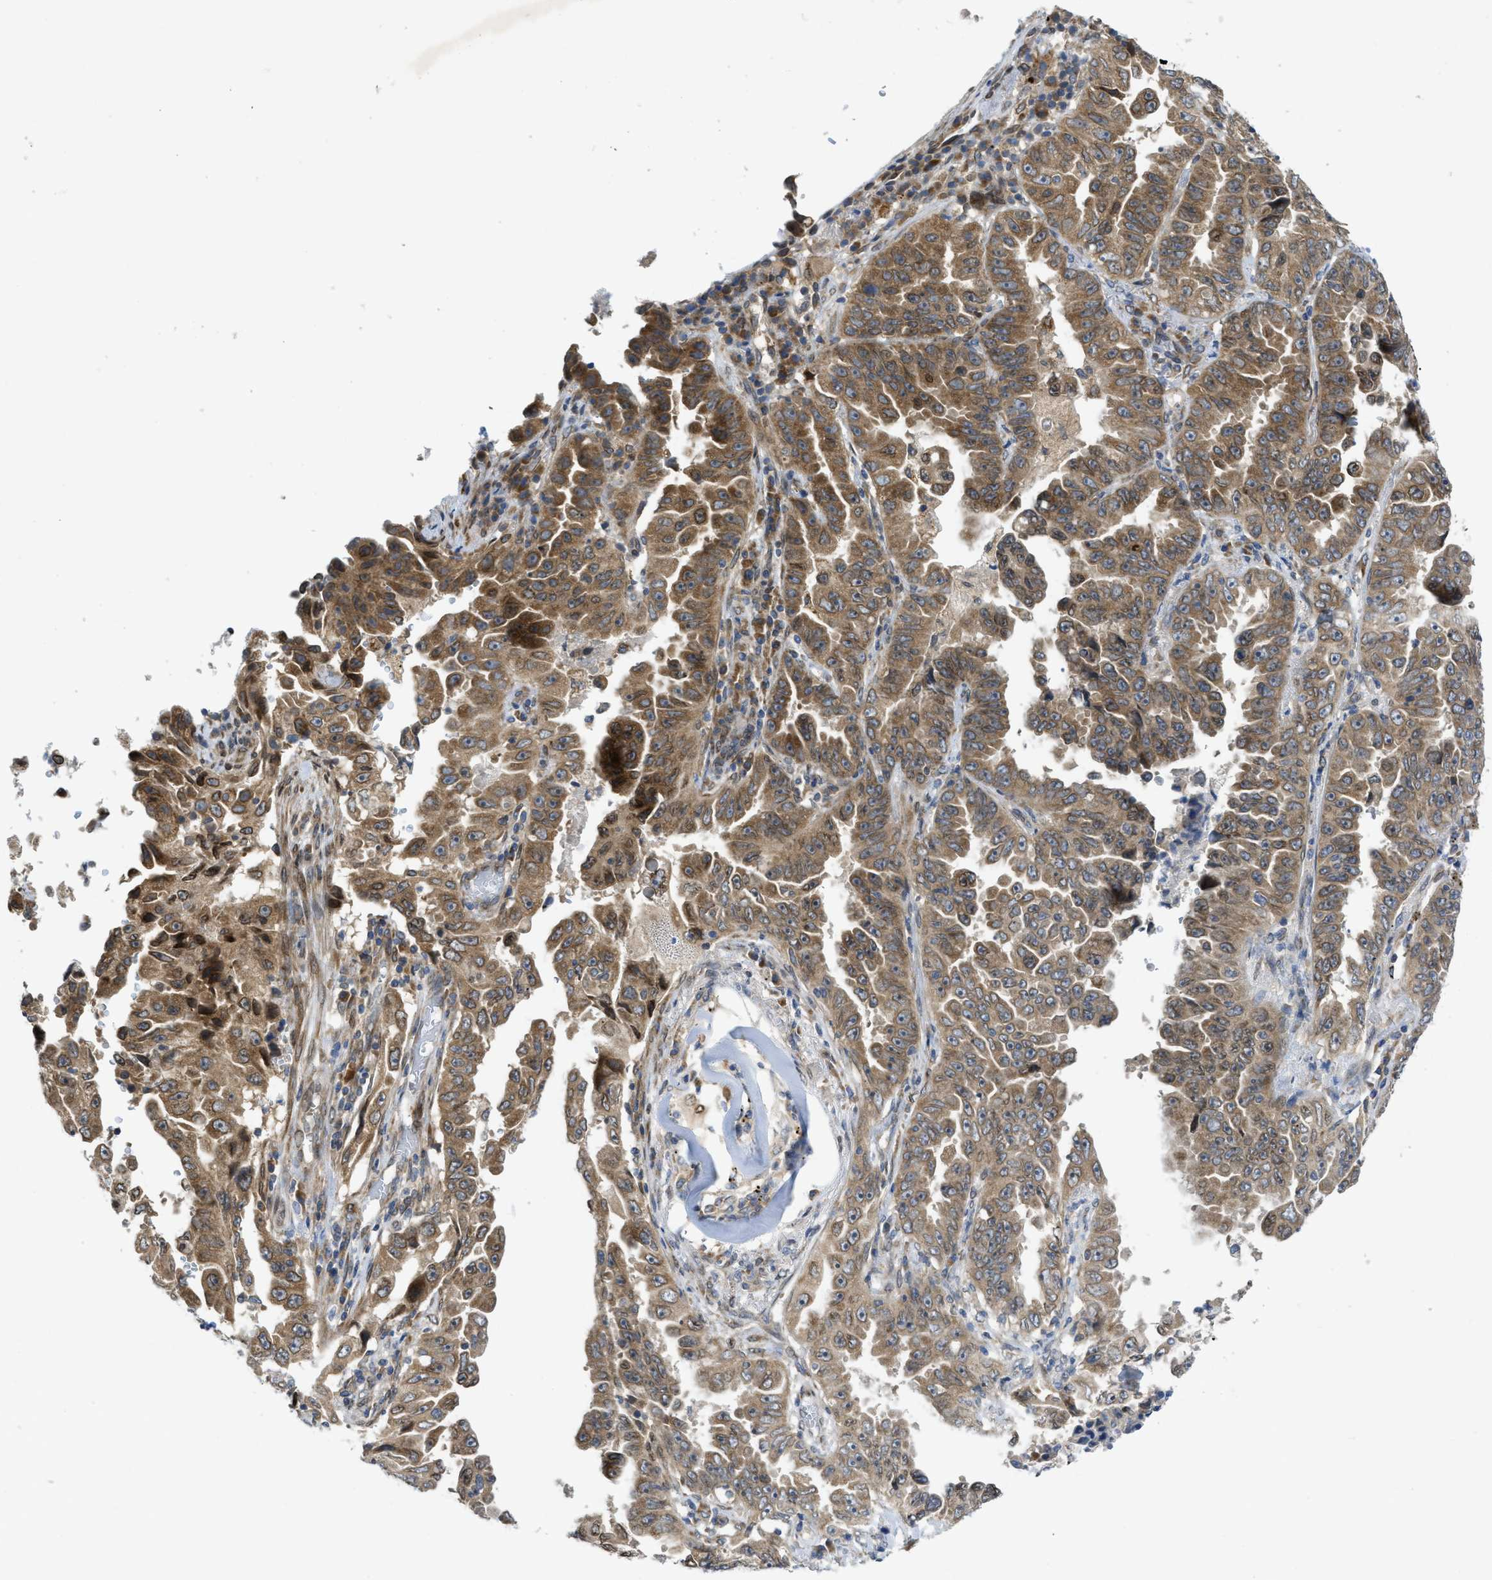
{"staining": {"intensity": "moderate", "quantity": ">75%", "location": "cytoplasmic/membranous"}, "tissue": "lung cancer", "cell_type": "Tumor cells", "image_type": "cancer", "snomed": [{"axis": "morphology", "description": "Adenocarcinoma, NOS"}, {"axis": "topography", "description": "Lung"}], "caption": "A photomicrograph showing moderate cytoplasmic/membranous staining in about >75% of tumor cells in lung cancer (adenocarcinoma), as visualized by brown immunohistochemical staining.", "gene": "EIF2AK3", "patient": {"sex": "female", "age": 51}}